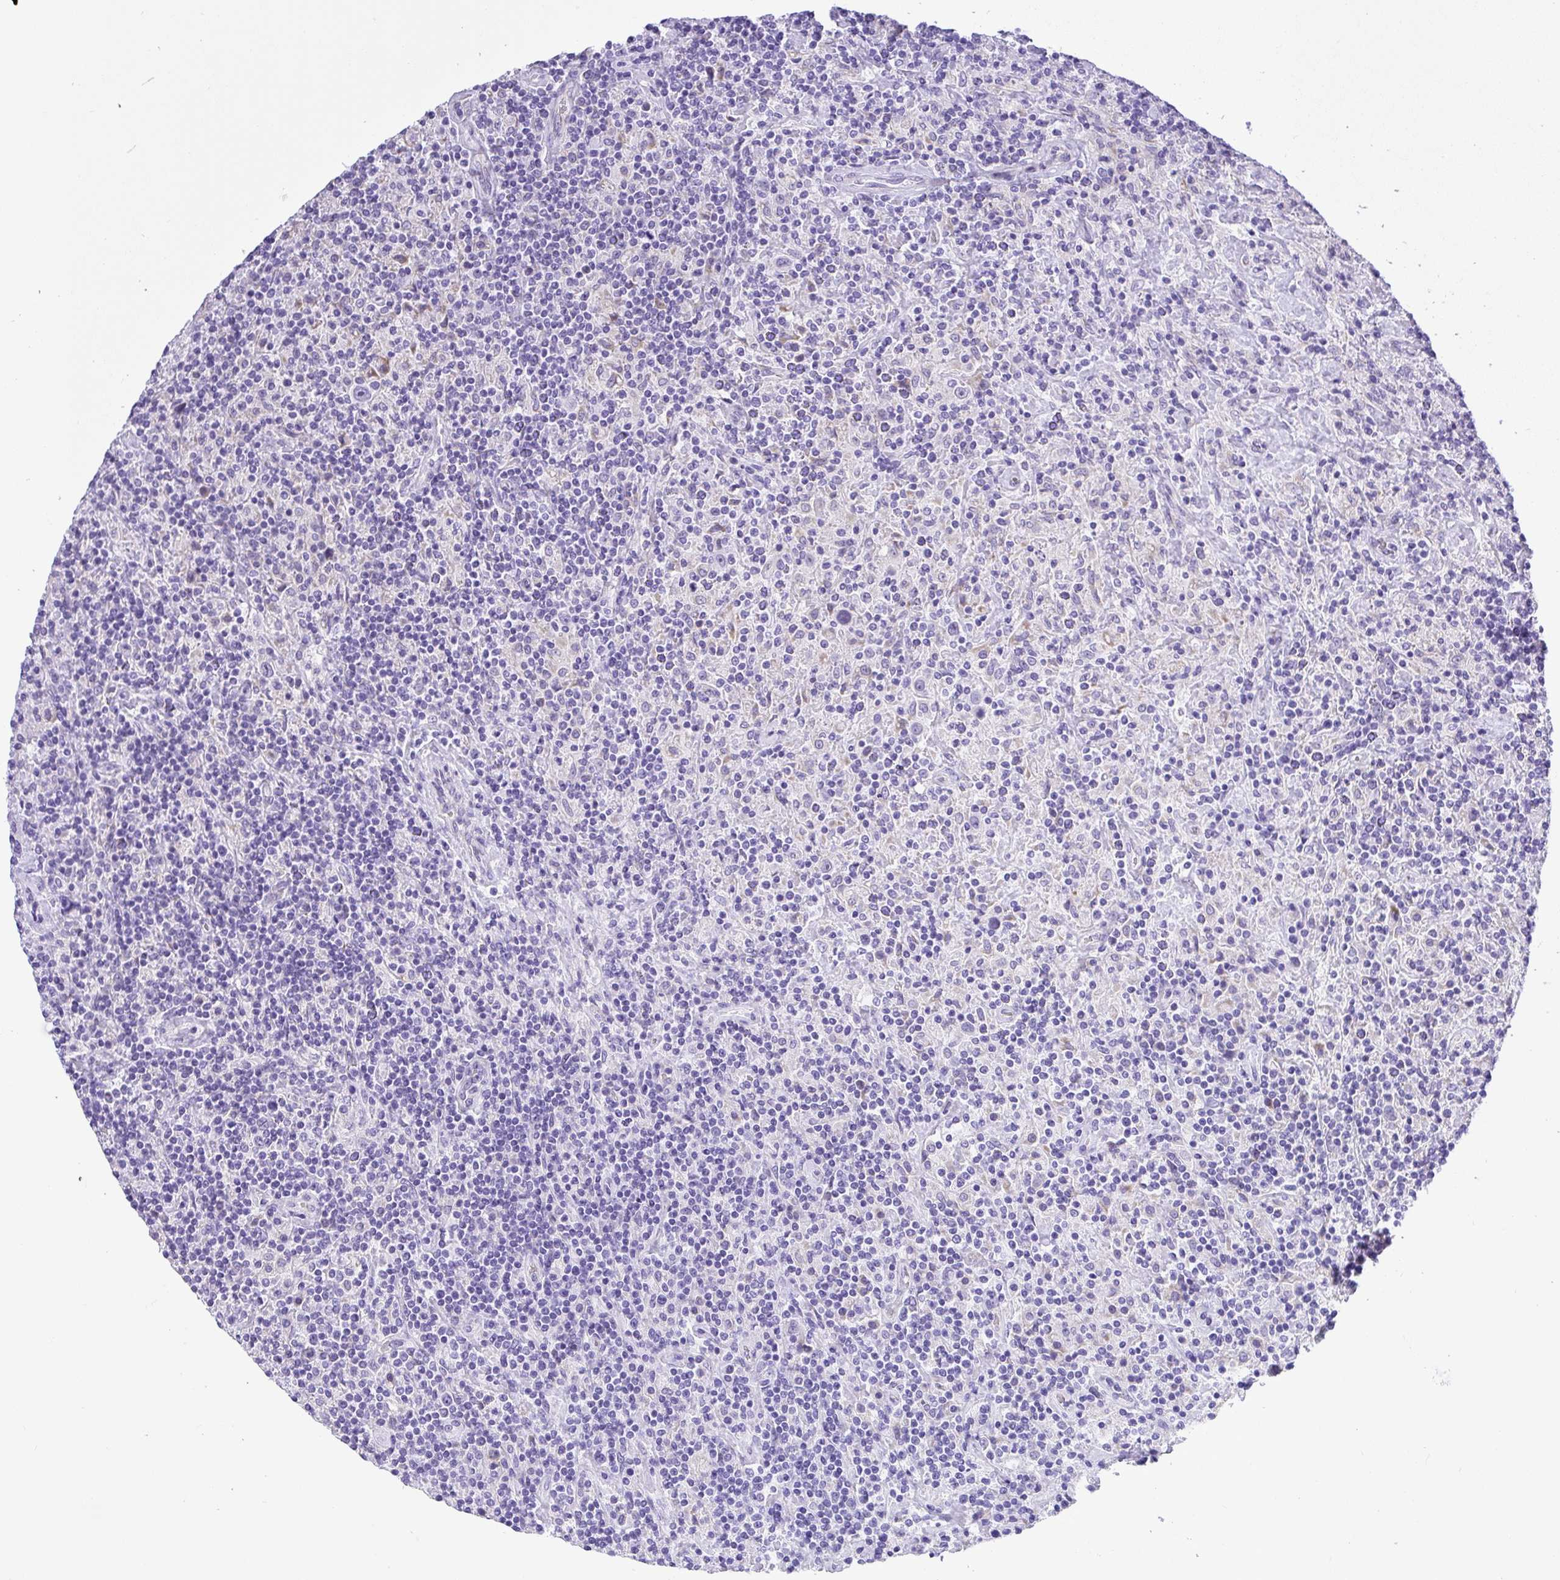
{"staining": {"intensity": "negative", "quantity": "none", "location": "none"}, "tissue": "lymphoma", "cell_type": "Tumor cells", "image_type": "cancer", "snomed": [{"axis": "morphology", "description": "Hodgkin's disease, NOS"}, {"axis": "topography", "description": "Lymph node"}], "caption": "Protein analysis of Hodgkin's disease shows no significant staining in tumor cells.", "gene": "ADRA2C", "patient": {"sex": "male", "age": 70}}